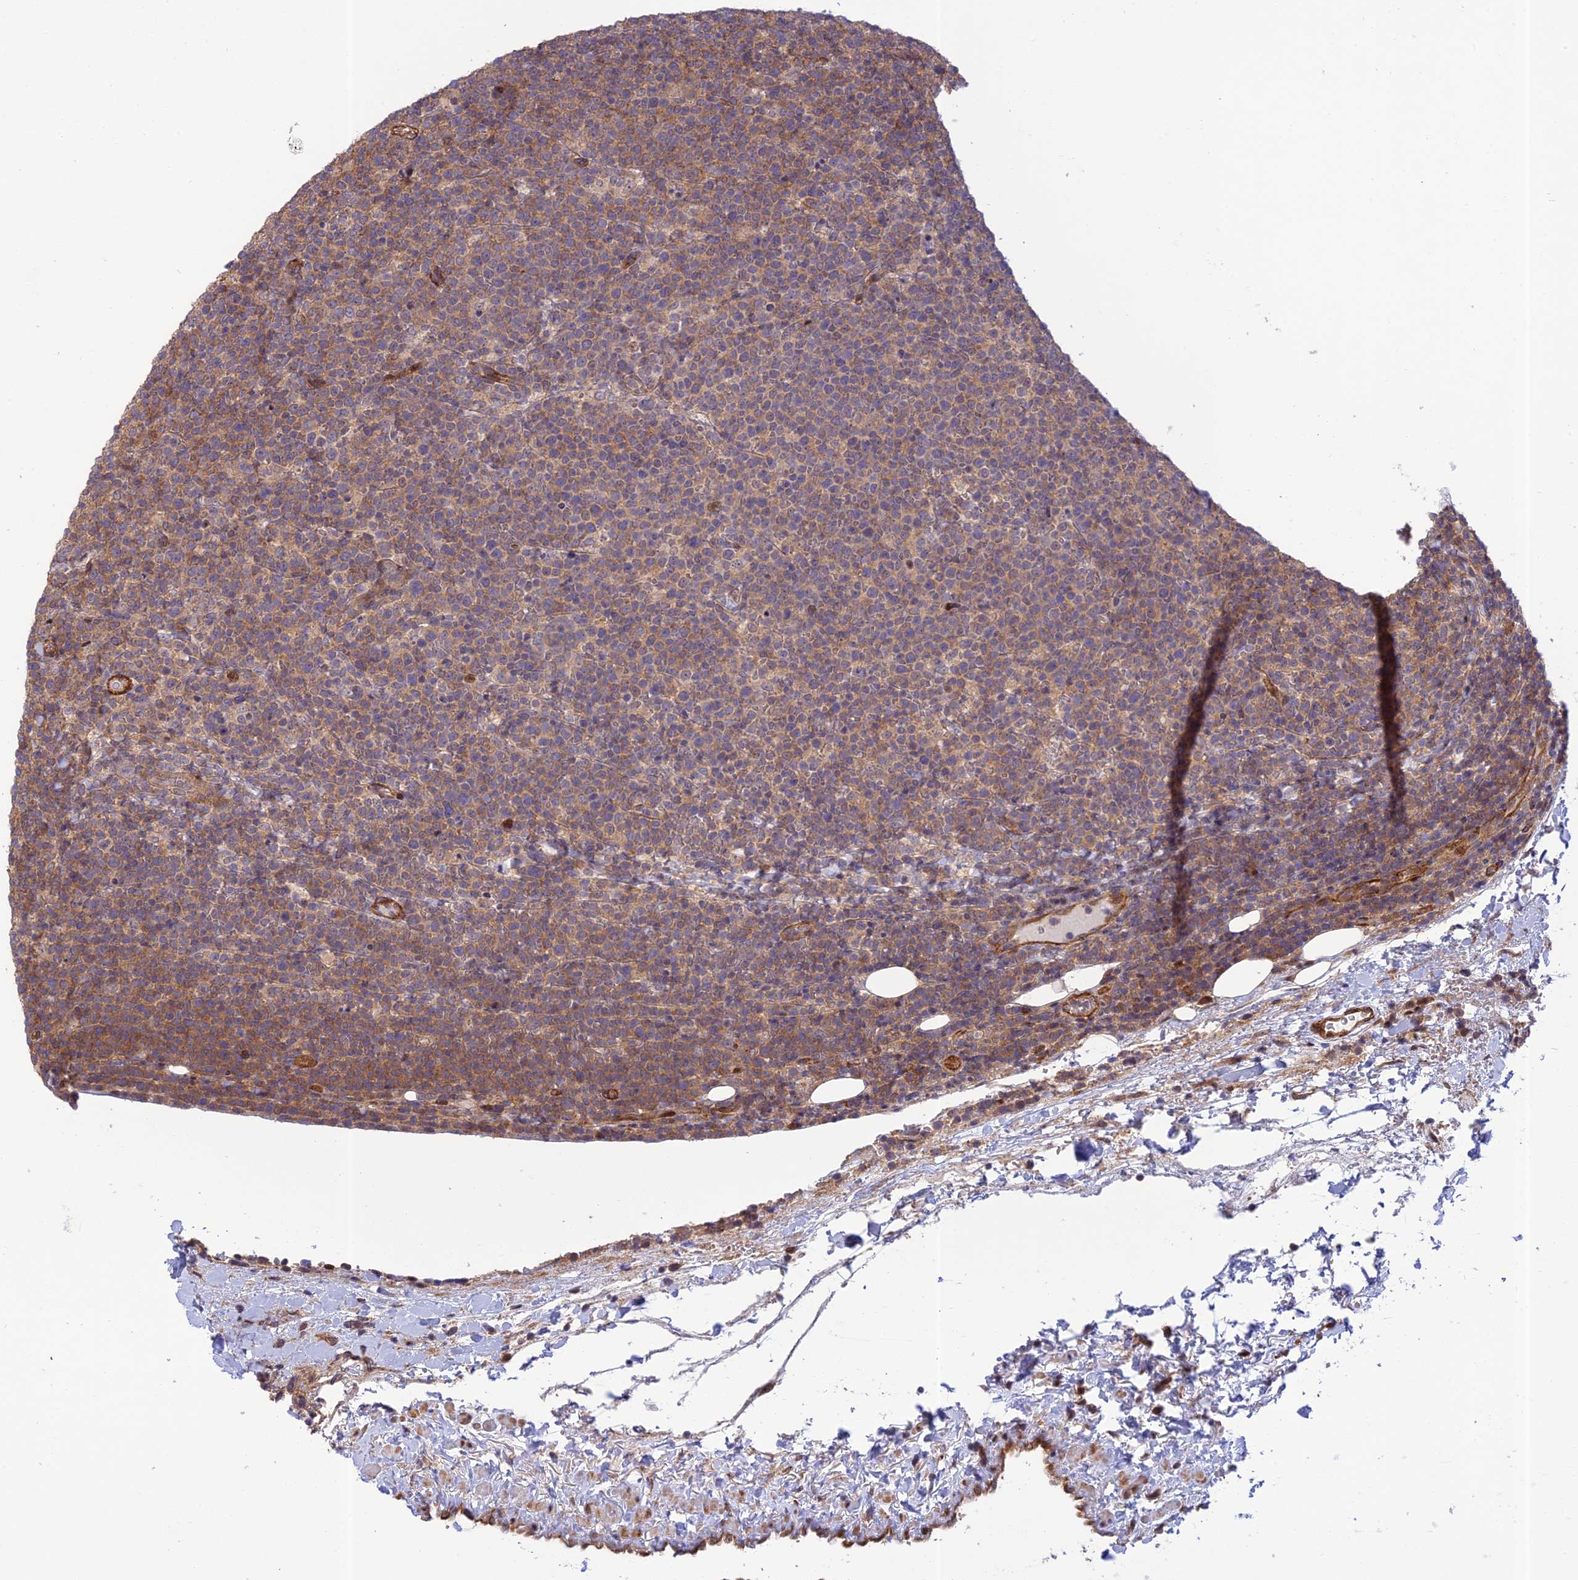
{"staining": {"intensity": "weak", "quantity": "25%-75%", "location": "cytoplasmic/membranous"}, "tissue": "lymphoma", "cell_type": "Tumor cells", "image_type": "cancer", "snomed": [{"axis": "morphology", "description": "Malignant lymphoma, non-Hodgkin's type, High grade"}, {"axis": "topography", "description": "Lymph node"}], "caption": "An image showing weak cytoplasmic/membranous positivity in about 25%-75% of tumor cells in lymphoma, as visualized by brown immunohistochemical staining.", "gene": "ZNF584", "patient": {"sex": "male", "age": 61}}